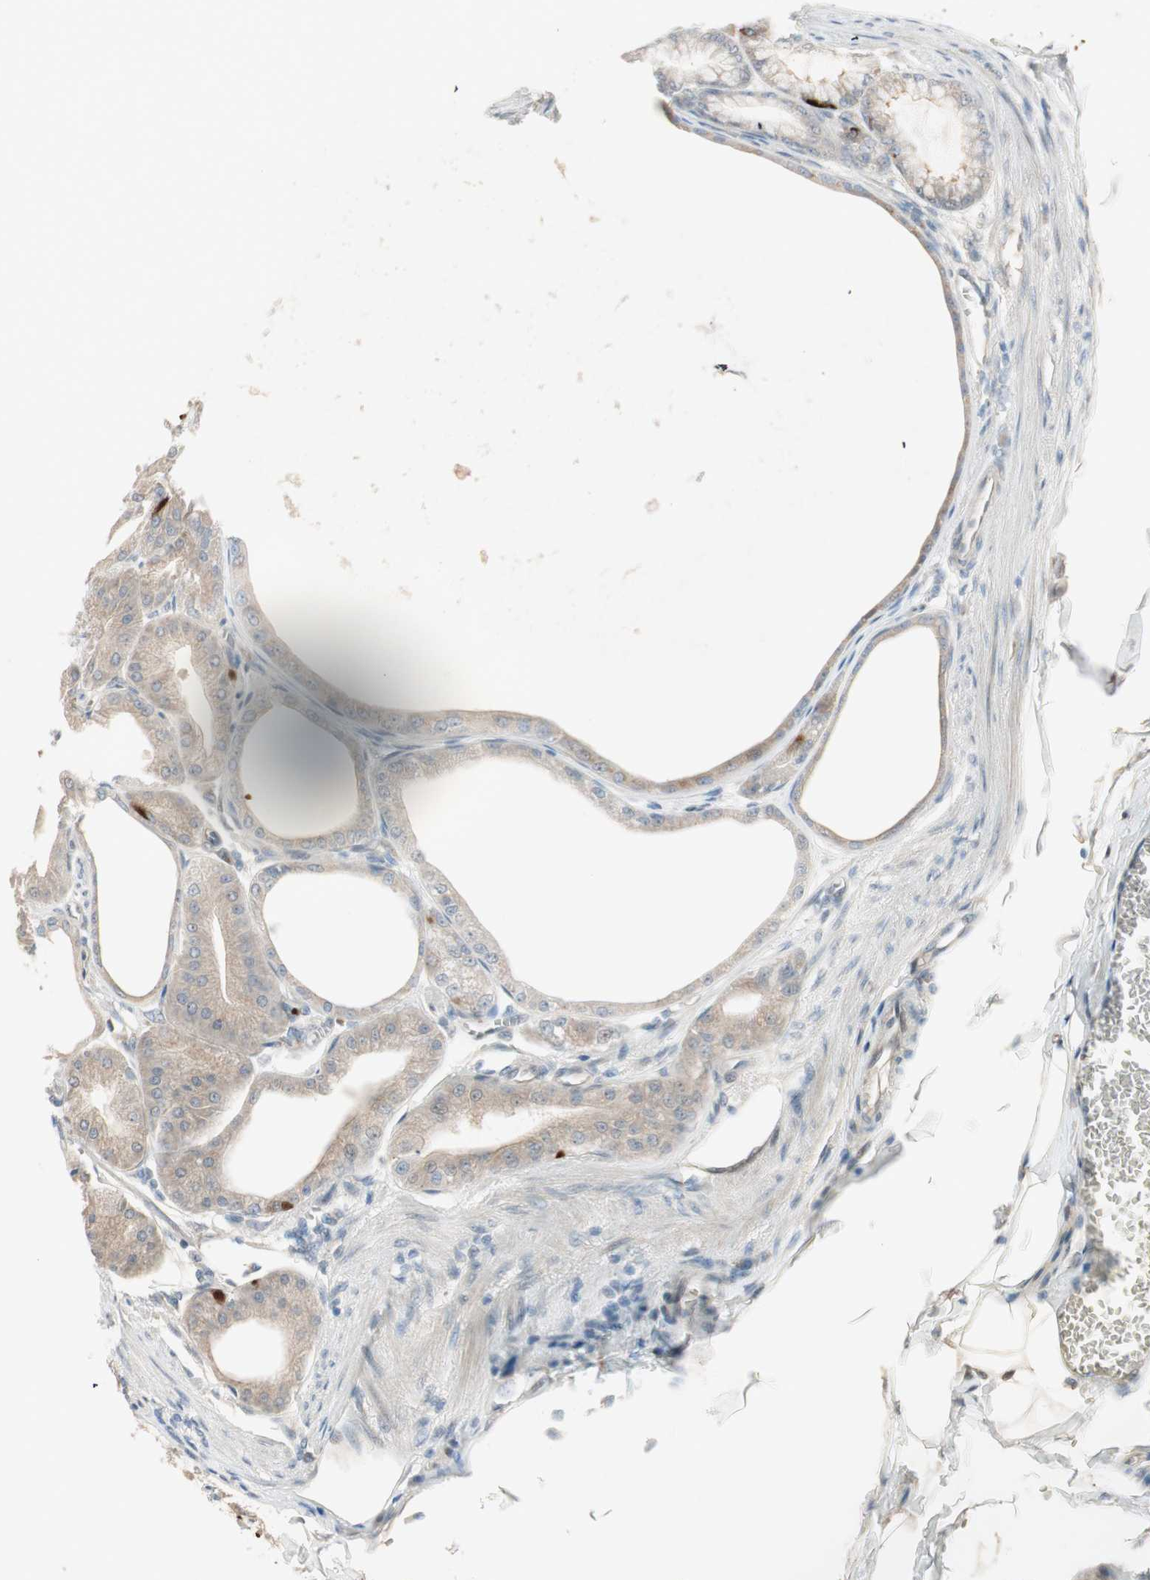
{"staining": {"intensity": "moderate", "quantity": "25%-75%", "location": "cytoplasmic/membranous"}, "tissue": "stomach", "cell_type": "Glandular cells", "image_type": "normal", "snomed": [{"axis": "morphology", "description": "Normal tissue, NOS"}, {"axis": "topography", "description": "Stomach, lower"}], "caption": "Moderate cytoplasmic/membranous positivity for a protein is identified in approximately 25%-75% of glandular cells of benign stomach using immunohistochemistry (IHC).", "gene": "CGRRF1", "patient": {"sex": "male", "age": 71}}